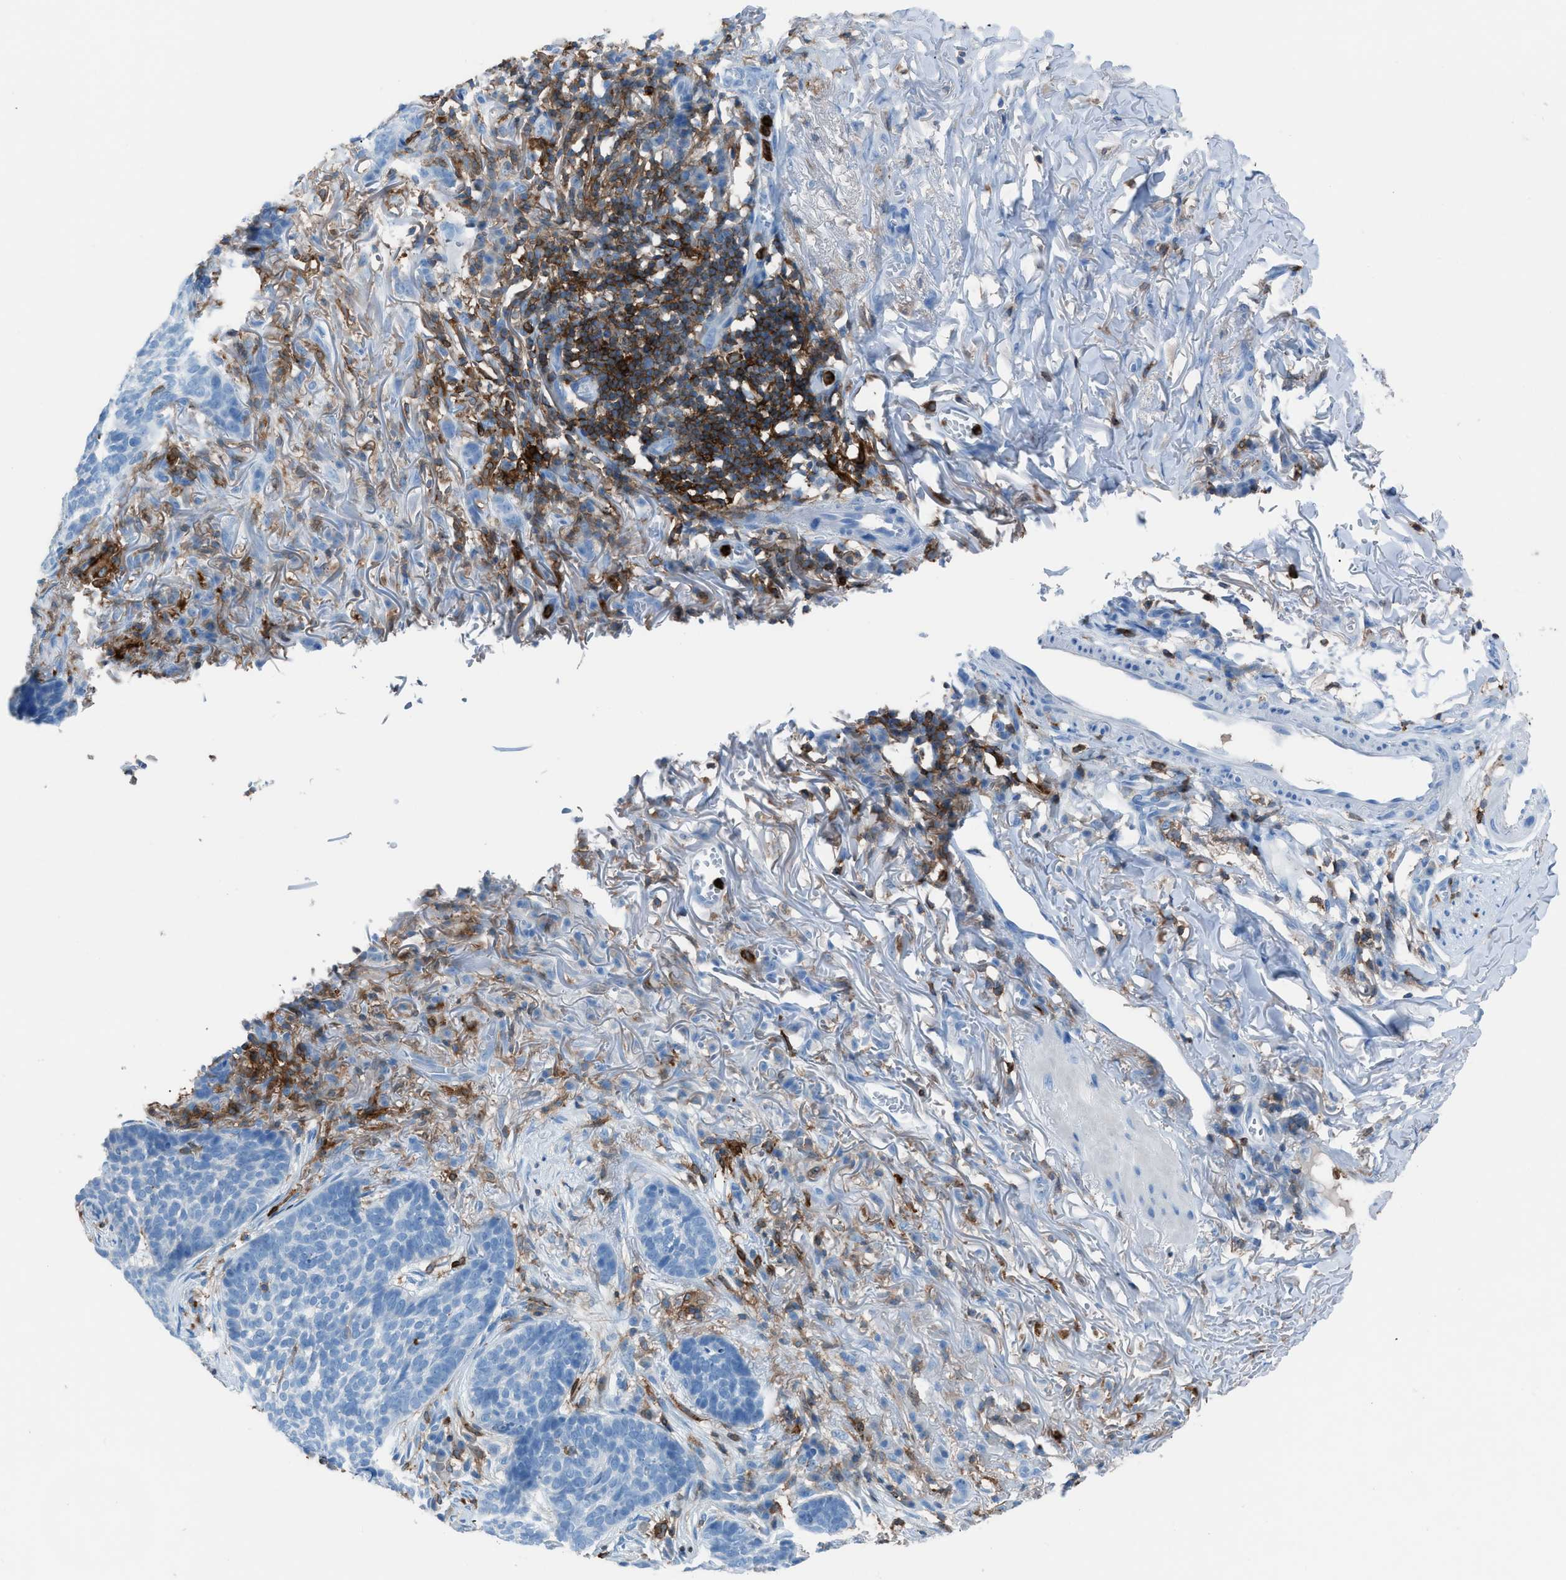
{"staining": {"intensity": "negative", "quantity": "none", "location": "none"}, "tissue": "skin cancer", "cell_type": "Tumor cells", "image_type": "cancer", "snomed": [{"axis": "morphology", "description": "Basal cell carcinoma"}, {"axis": "topography", "description": "Skin"}], "caption": "There is no significant staining in tumor cells of skin cancer.", "gene": "ITGB2", "patient": {"sex": "male", "age": 85}}